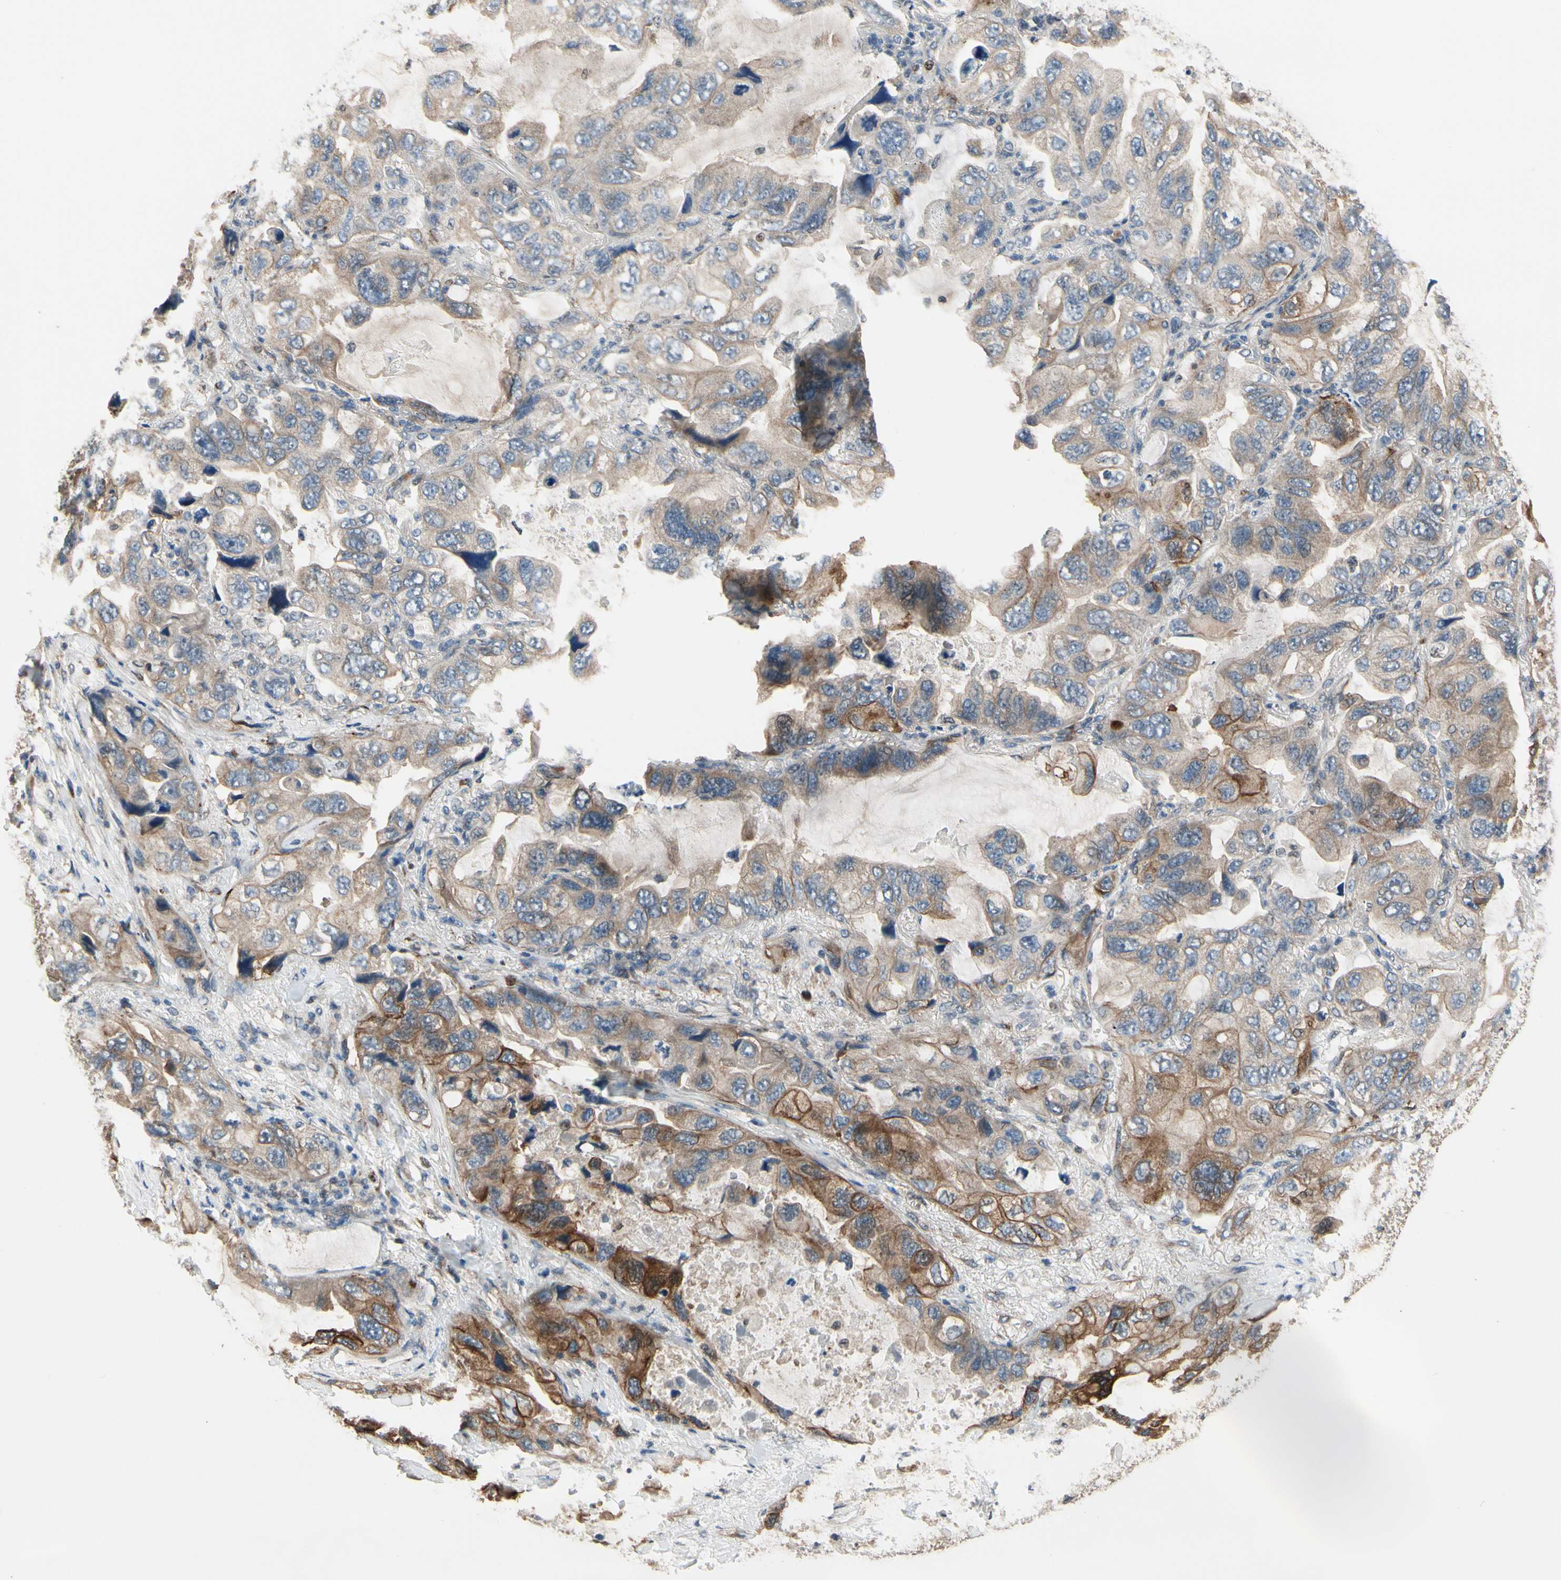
{"staining": {"intensity": "strong", "quantity": "<25%", "location": "cytoplasmic/membranous"}, "tissue": "lung cancer", "cell_type": "Tumor cells", "image_type": "cancer", "snomed": [{"axis": "morphology", "description": "Squamous cell carcinoma, NOS"}, {"axis": "topography", "description": "Lung"}], "caption": "Immunohistochemistry photomicrograph of neoplastic tissue: human lung cancer stained using immunohistochemistry exhibits medium levels of strong protein expression localized specifically in the cytoplasmic/membranous of tumor cells, appearing as a cytoplasmic/membranous brown color.", "gene": "CGREF1", "patient": {"sex": "female", "age": 73}}